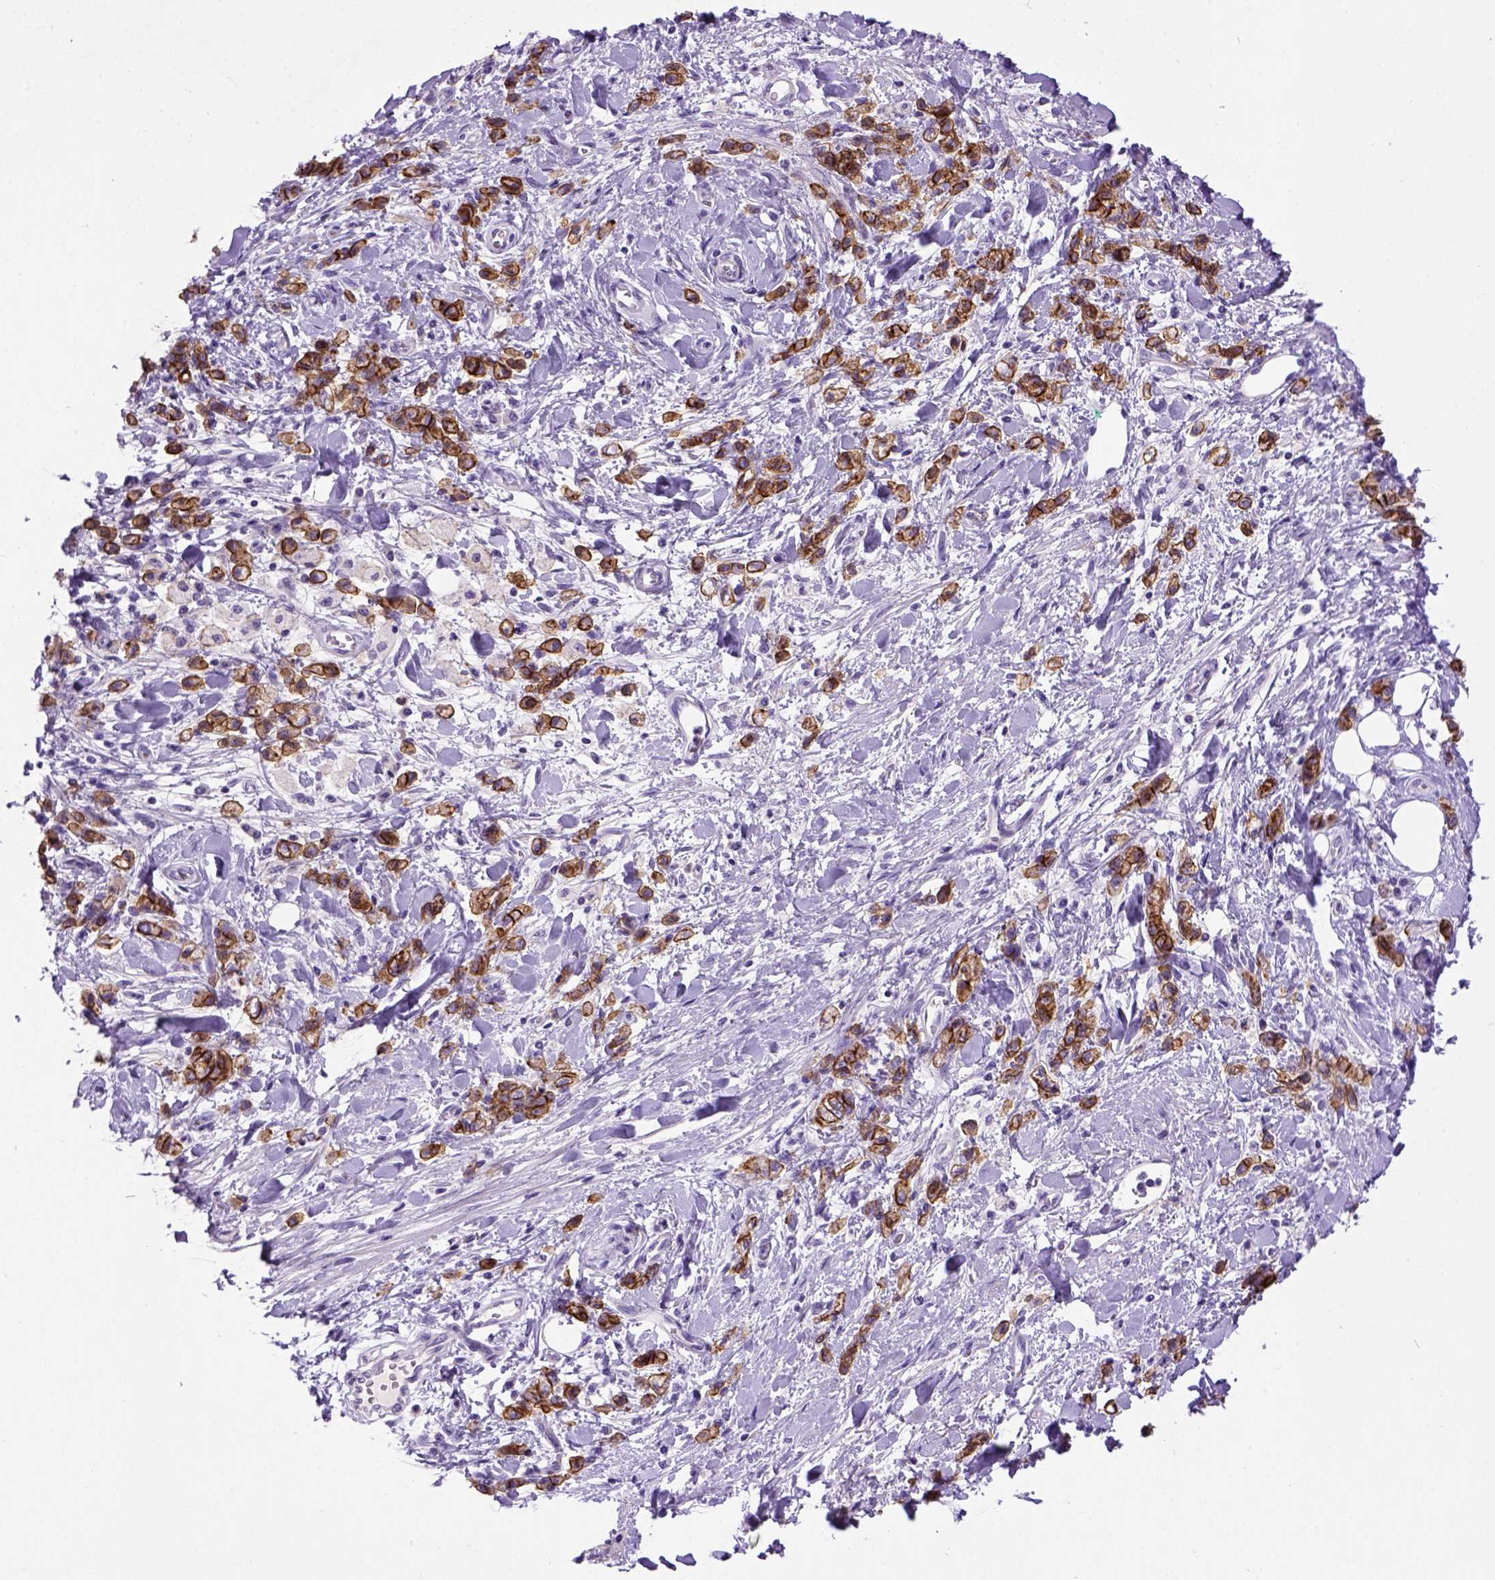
{"staining": {"intensity": "strong", "quantity": ">75%", "location": "cytoplasmic/membranous"}, "tissue": "stomach cancer", "cell_type": "Tumor cells", "image_type": "cancer", "snomed": [{"axis": "morphology", "description": "Adenocarcinoma, NOS"}, {"axis": "topography", "description": "Stomach"}], "caption": "Stomach cancer (adenocarcinoma) was stained to show a protein in brown. There is high levels of strong cytoplasmic/membranous positivity in about >75% of tumor cells. The staining was performed using DAB, with brown indicating positive protein expression. Nuclei are stained blue with hematoxylin.", "gene": "CDH1", "patient": {"sex": "male", "age": 77}}